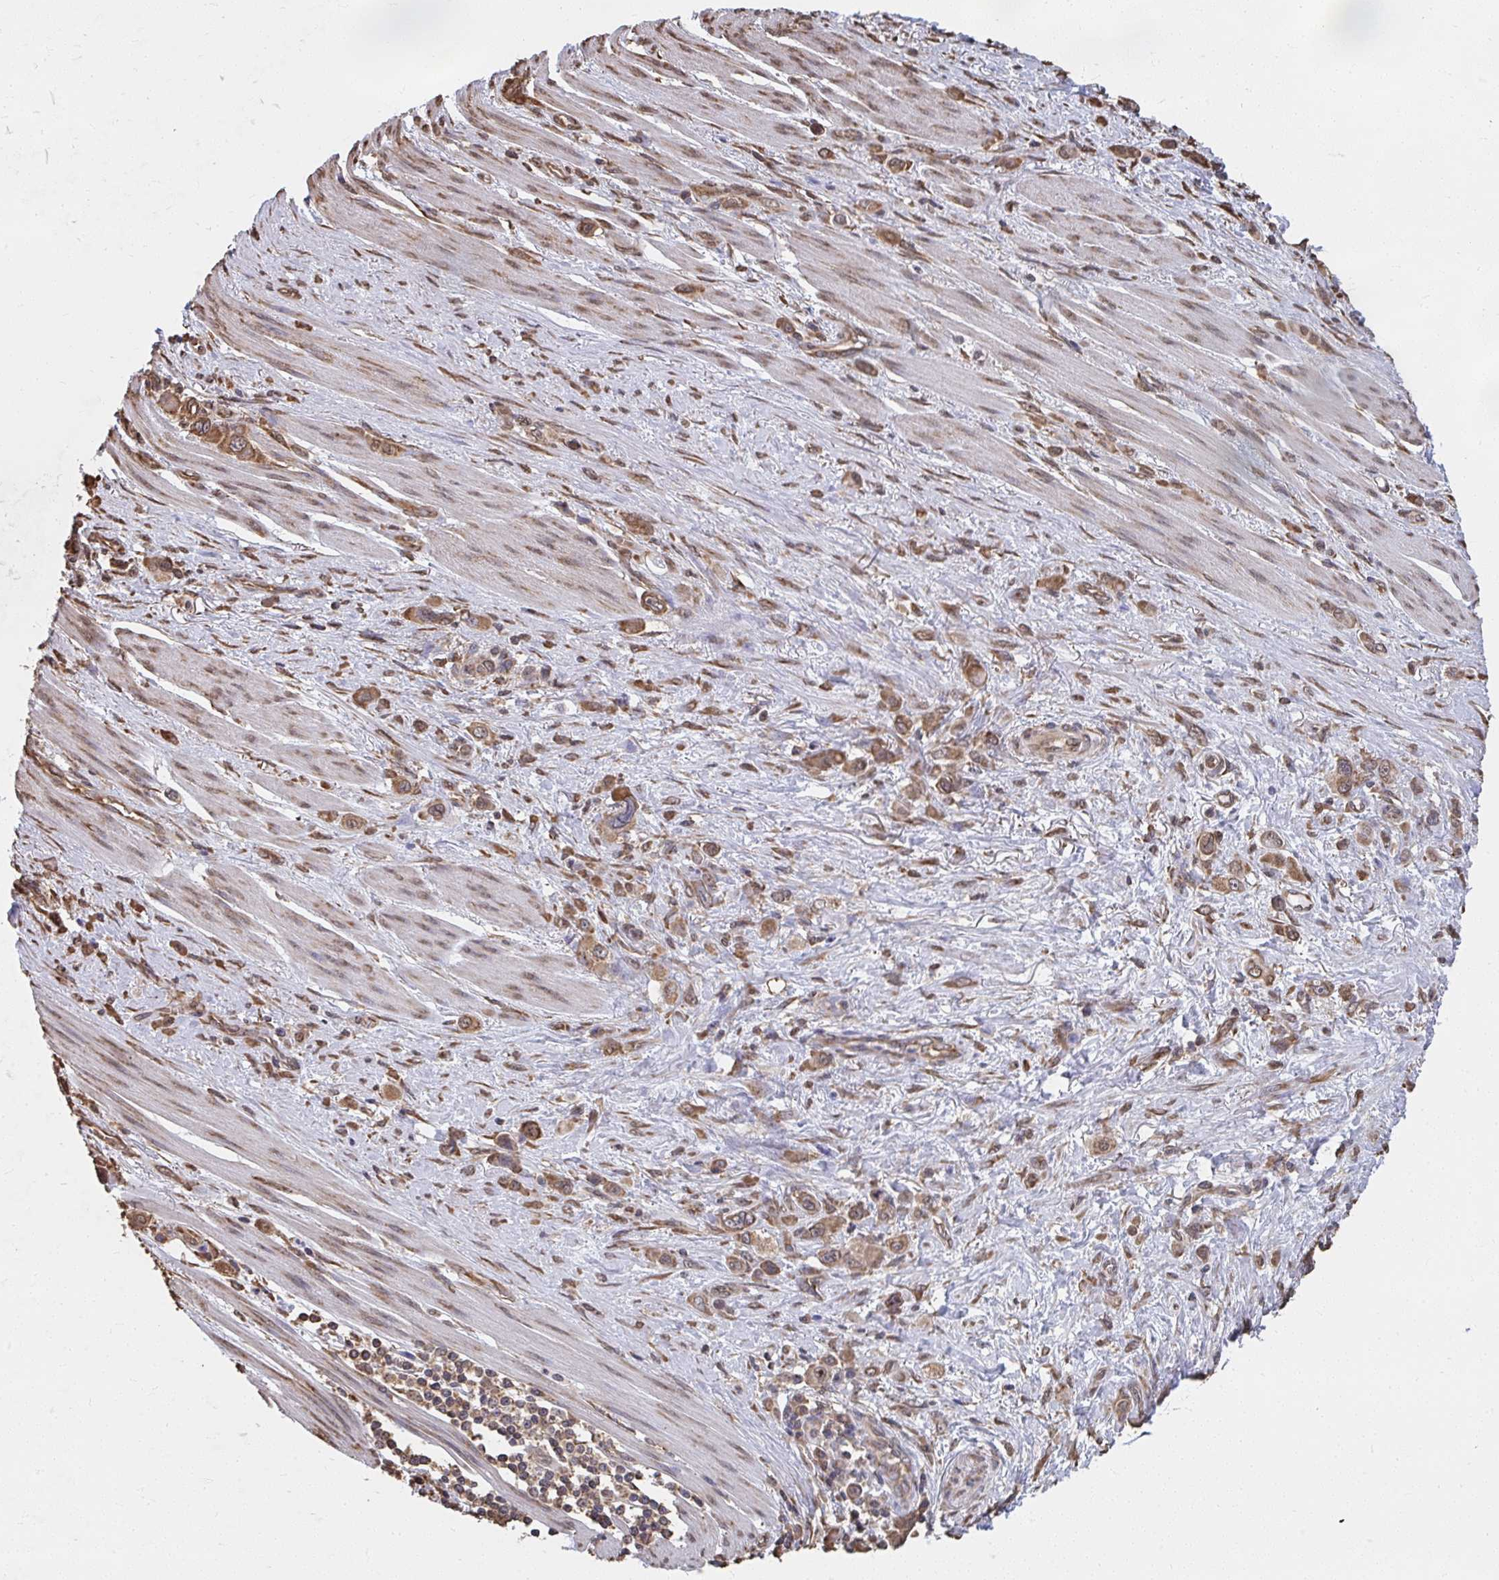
{"staining": {"intensity": "moderate", "quantity": ">75%", "location": "cytoplasmic/membranous"}, "tissue": "stomach cancer", "cell_type": "Tumor cells", "image_type": "cancer", "snomed": [{"axis": "morphology", "description": "Adenocarcinoma, NOS"}, {"axis": "topography", "description": "Stomach, upper"}], "caption": "Immunohistochemical staining of adenocarcinoma (stomach) demonstrates medium levels of moderate cytoplasmic/membranous positivity in about >75% of tumor cells. (brown staining indicates protein expression, while blue staining denotes nuclei).", "gene": "SYNCRIP", "patient": {"sex": "male", "age": 75}}